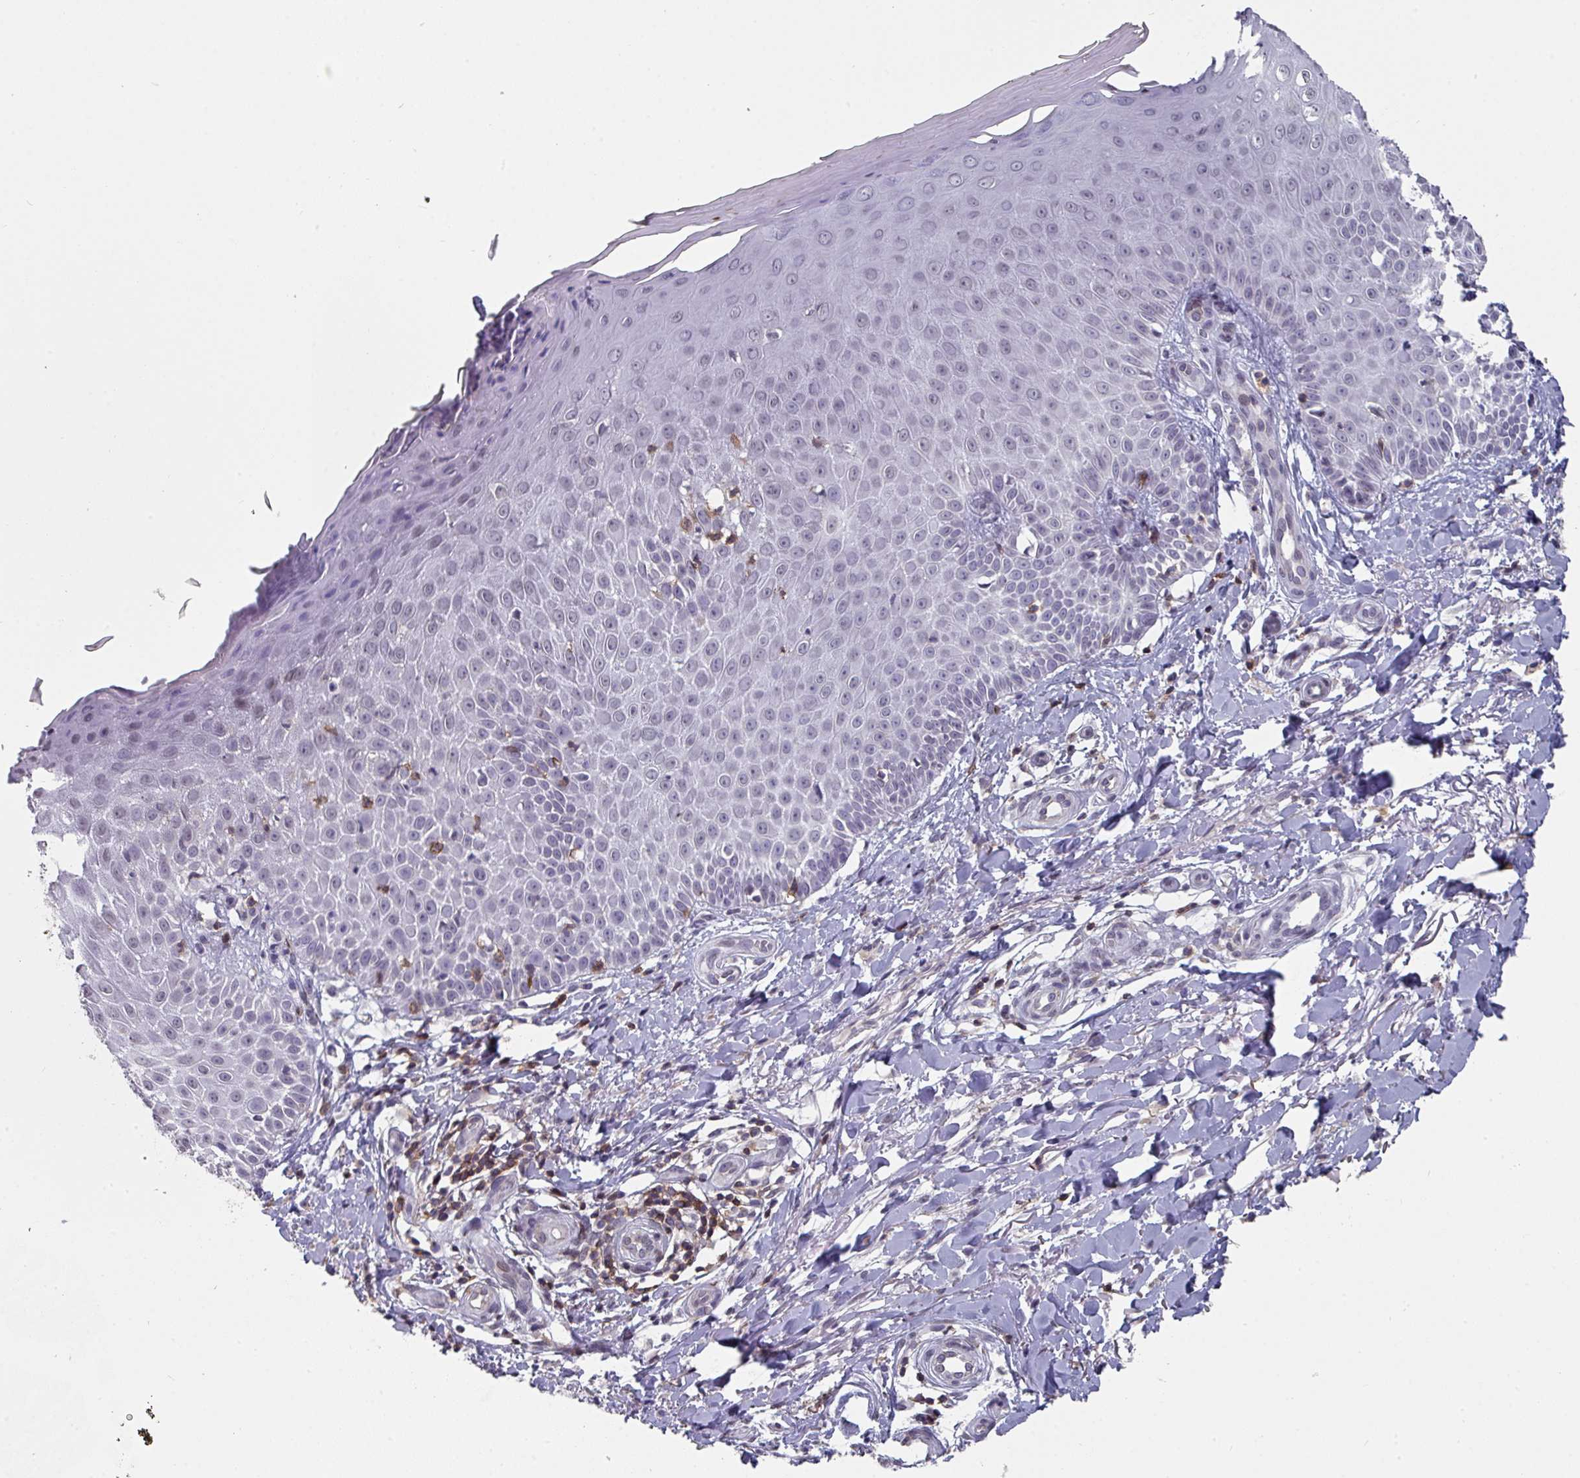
{"staining": {"intensity": "negative", "quantity": "none", "location": "none"}, "tissue": "skin", "cell_type": "Fibroblasts", "image_type": "normal", "snomed": [{"axis": "morphology", "description": "Normal tissue, NOS"}, {"axis": "topography", "description": "Skin"}], "caption": "Immunohistochemical staining of benign human skin reveals no significant positivity in fibroblasts.", "gene": "RASAL3", "patient": {"sex": "male", "age": 81}}